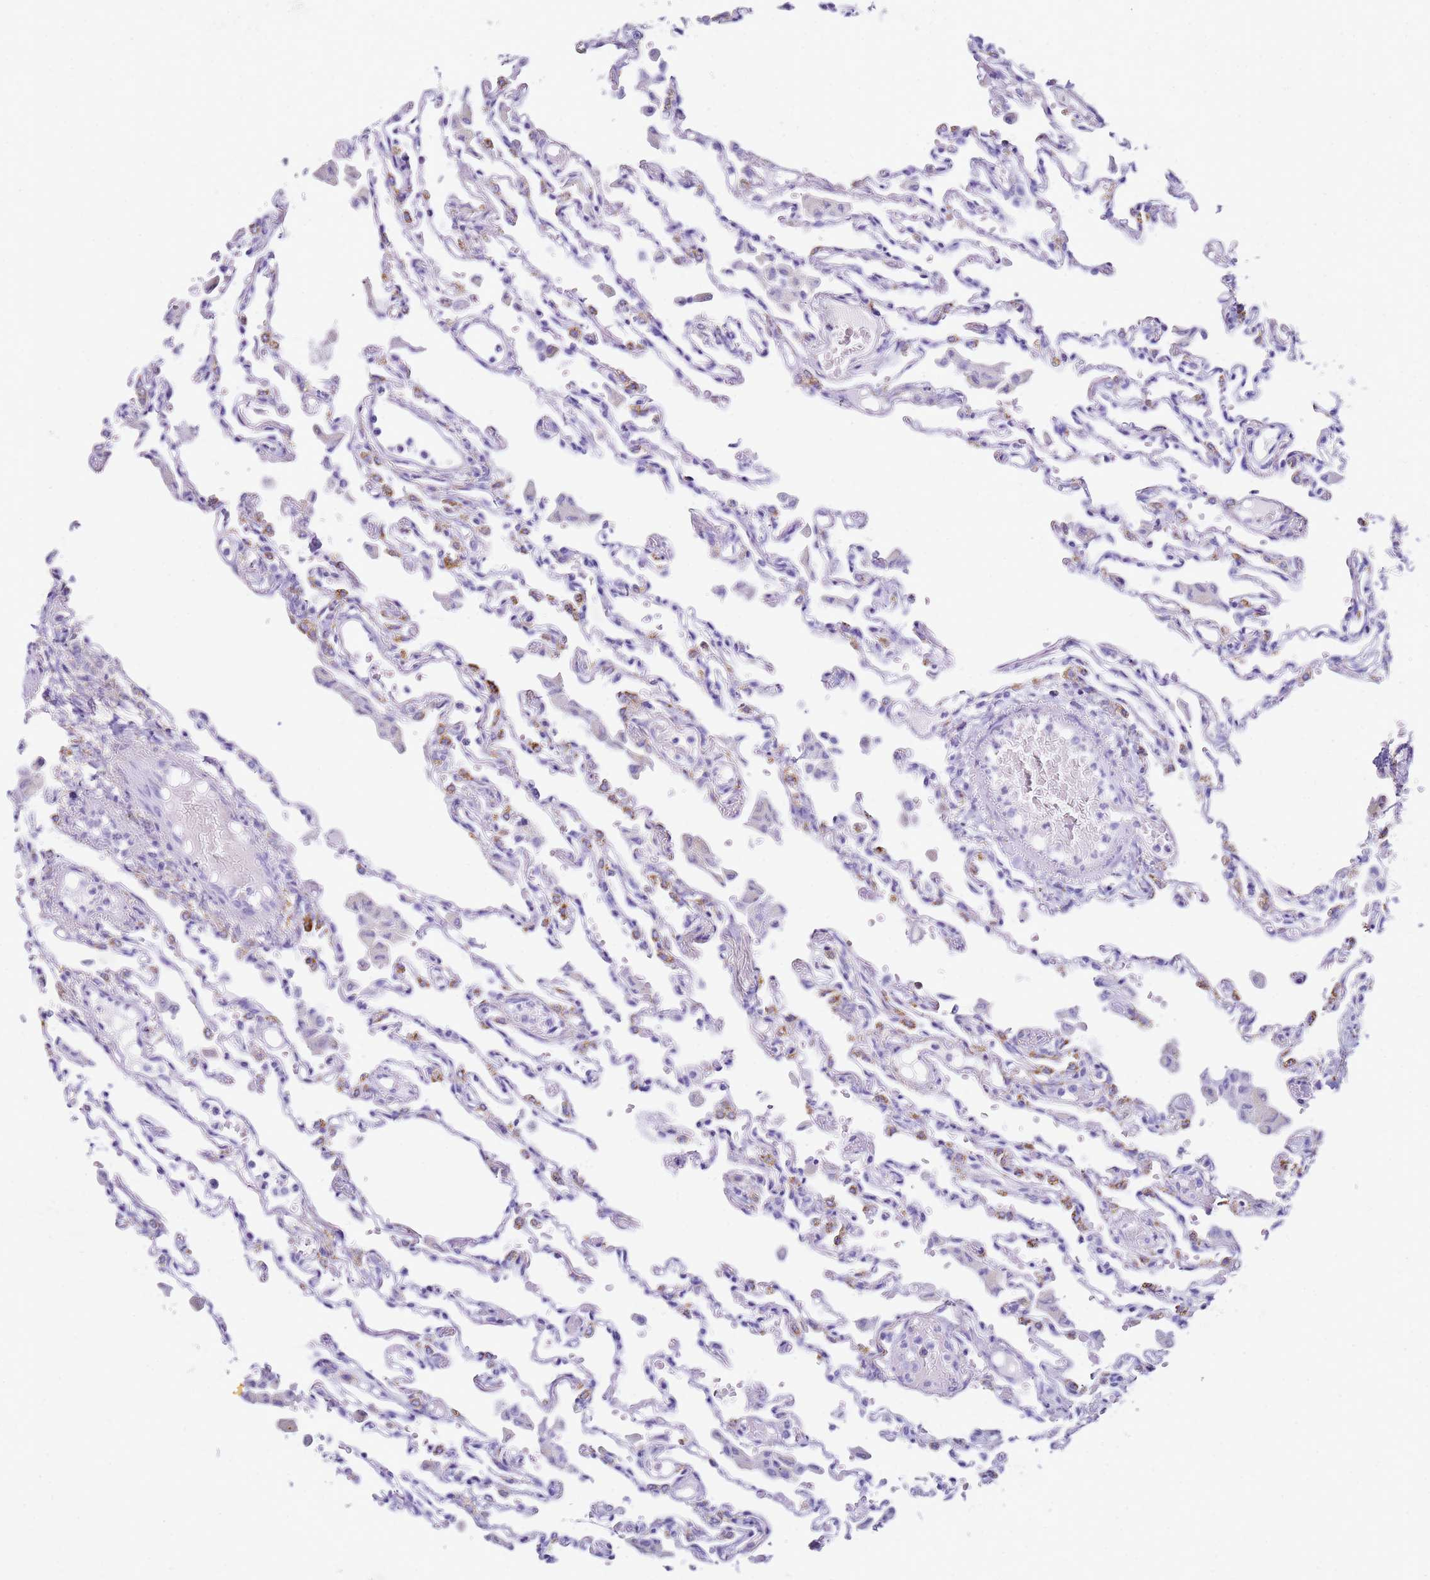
{"staining": {"intensity": "negative", "quantity": "none", "location": "none"}, "tissue": "lung", "cell_type": "Alveolar cells", "image_type": "normal", "snomed": [{"axis": "morphology", "description": "Normal tissue, NOS"}, {"axis": "topography", "description": "Bronchus"}, {"axis": "topography", "description": "Lung"}], "caption": "DAB (3,3'-diaminobenzidine) immunohistochemical staining of normal lung reveals no significant expression in alveolar cells. Nuclei are stained in blue.", "gene": "PTBP2", "patient": {"sex": "female", "age": 49}}